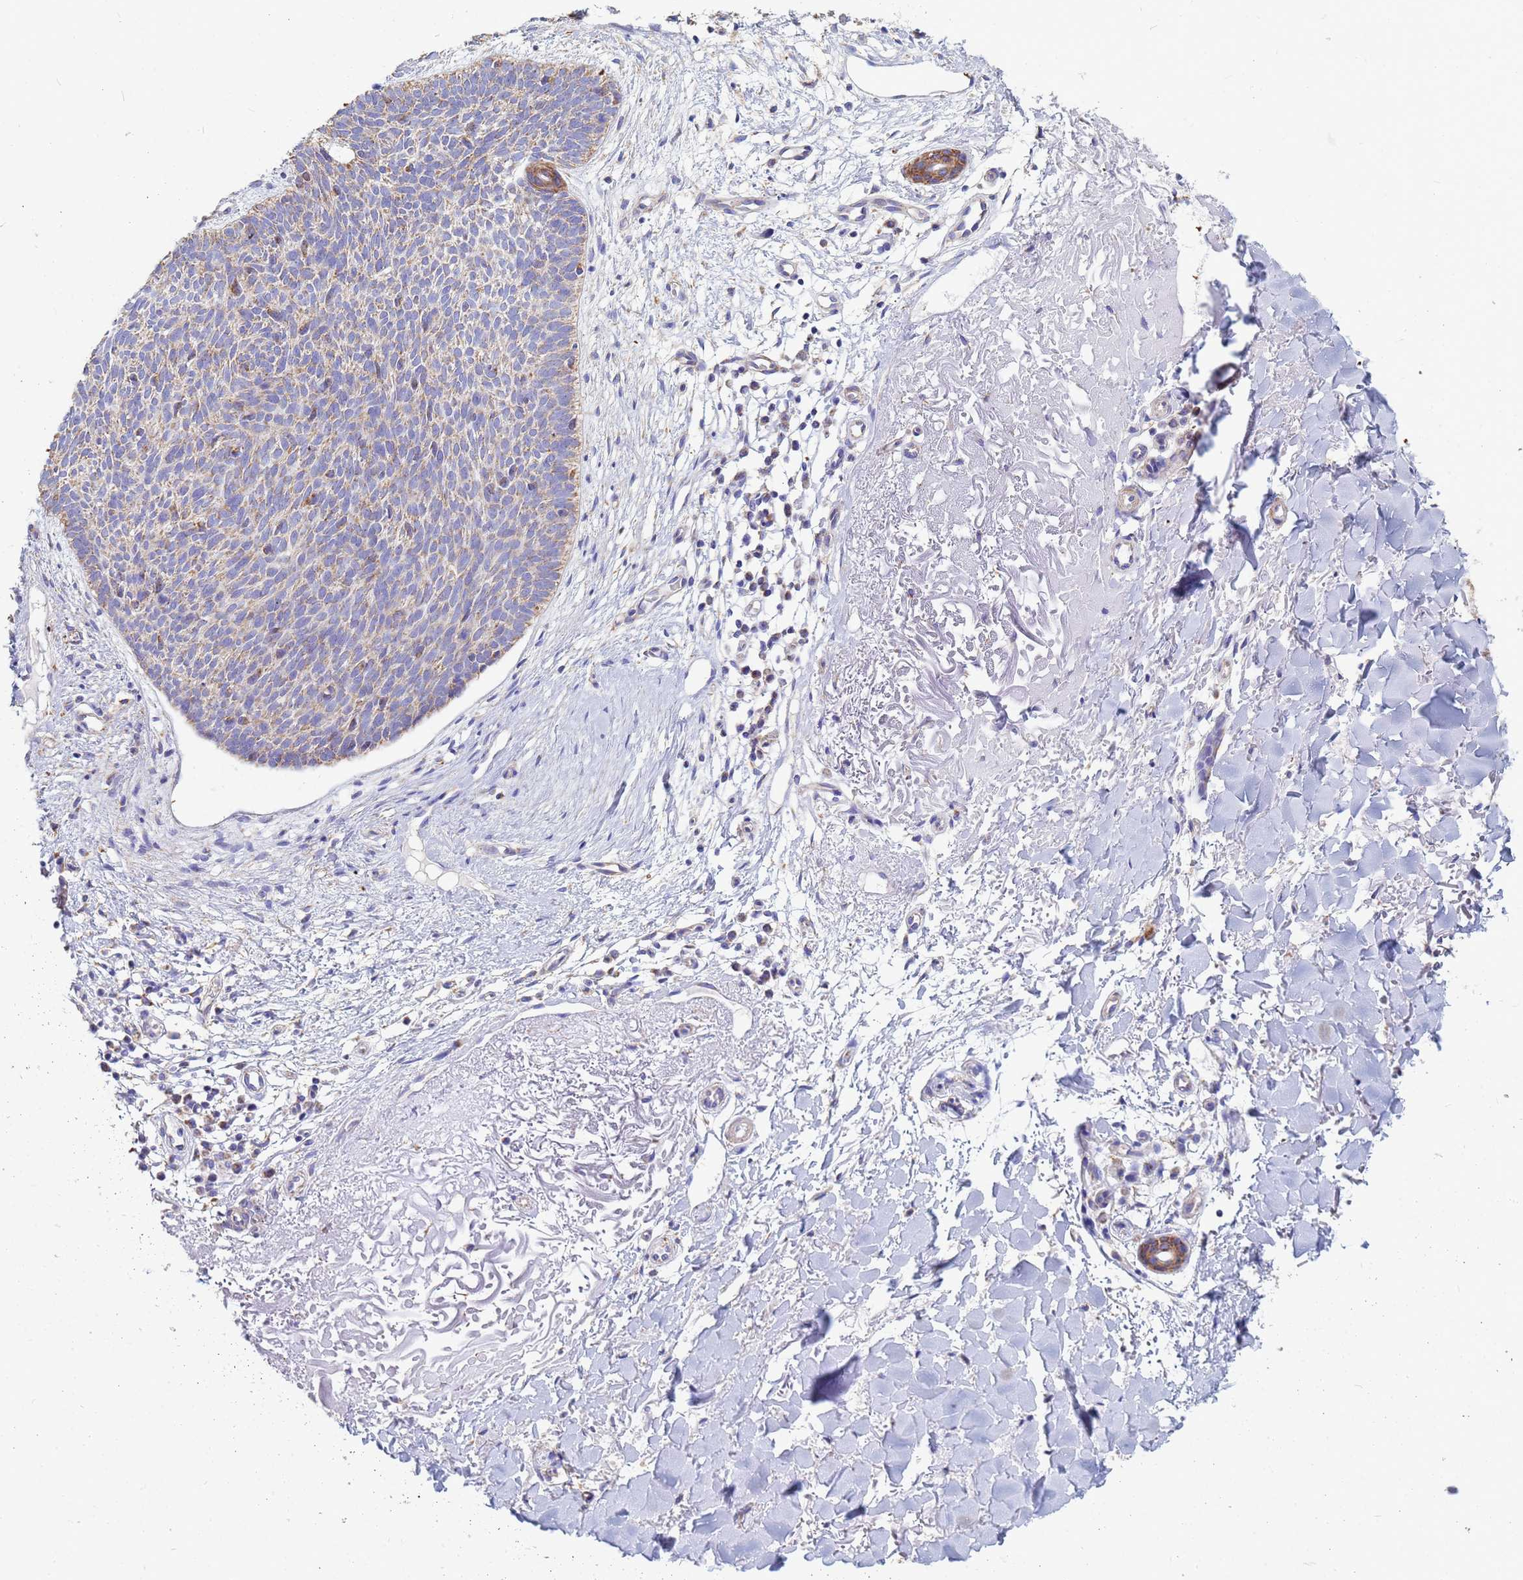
{"staining": {"intensity": "weak", "quantity": "<25%", "location": "cytoplasmic/membranous"}, "tissue": "skin cancer", "cell_type": "Tumor cells", "image_type": "cancer", "snomed": [{"axis": "morphology", "description": "Basal cell carcinoma"}, {"axis": "topography", "description": "Skin"}], "caption": "This is an immunohistochemistry (IHC) photomicrograph of basal cell carcinoma (skin). There is no expression in tumor cells.", "gene": "UQCRH", "patient": {"sex": "male", "age": 84}}